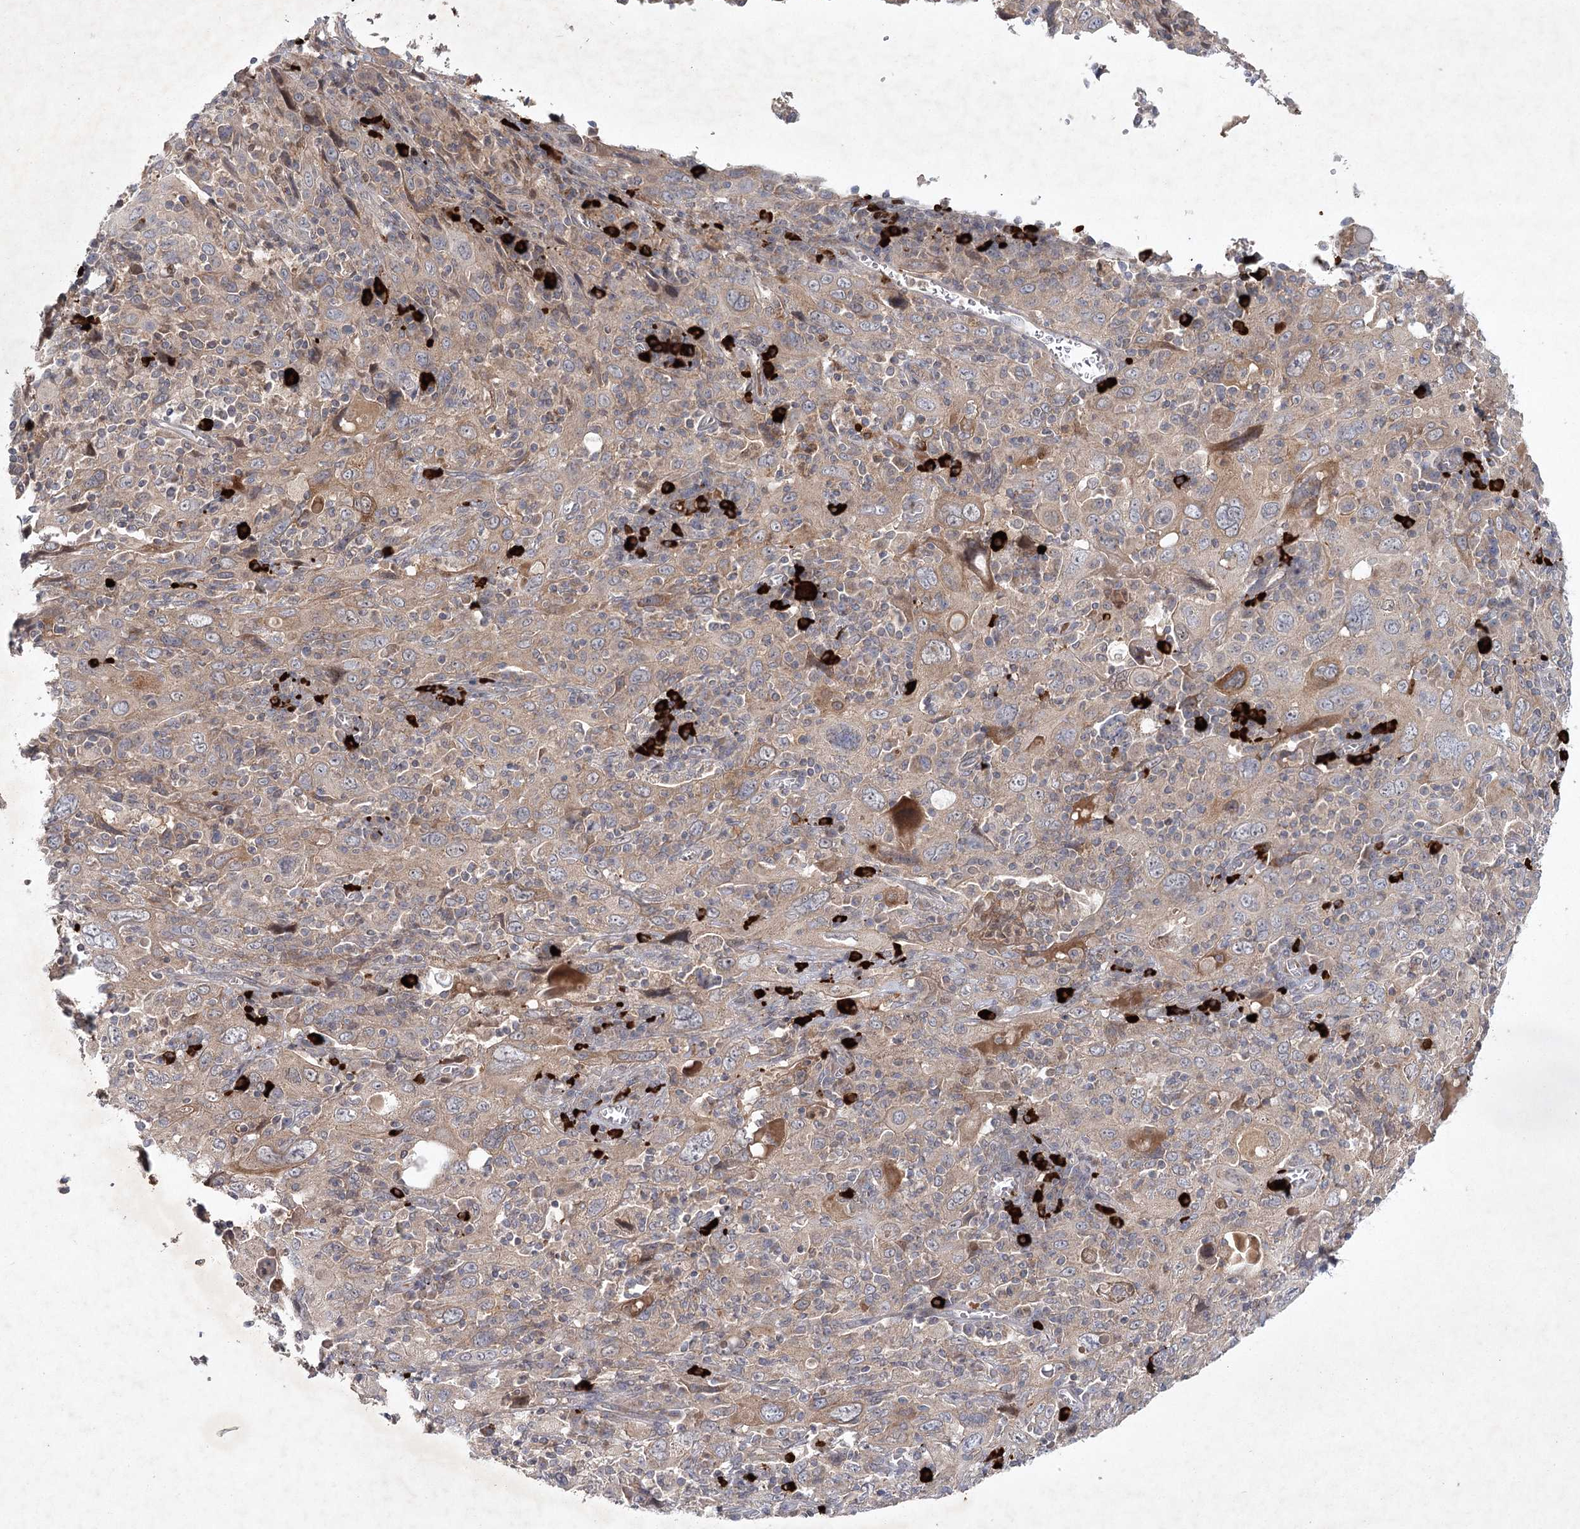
{"staining": {"intensity": "weak", "quantity": ">75%", "location": "cytoplasmic/membranous"}, "tissue": "cervical cancer", "cell_type": "Tumor cells", "image_type": "cancer", "snomed": [{"axis": "morphology", "description": "Squamous cell carcinoma, NOS"}, {"axis": "topography", "description": "Cervix"}], "caption": "Human cervical cancer stained for a protein (brown) reveals weak cytoplasmic/membranous positive staining in about >75% of tumor cells.", "gene": "MAP3K13", "patient": {"sex": "female", "age": 46}}